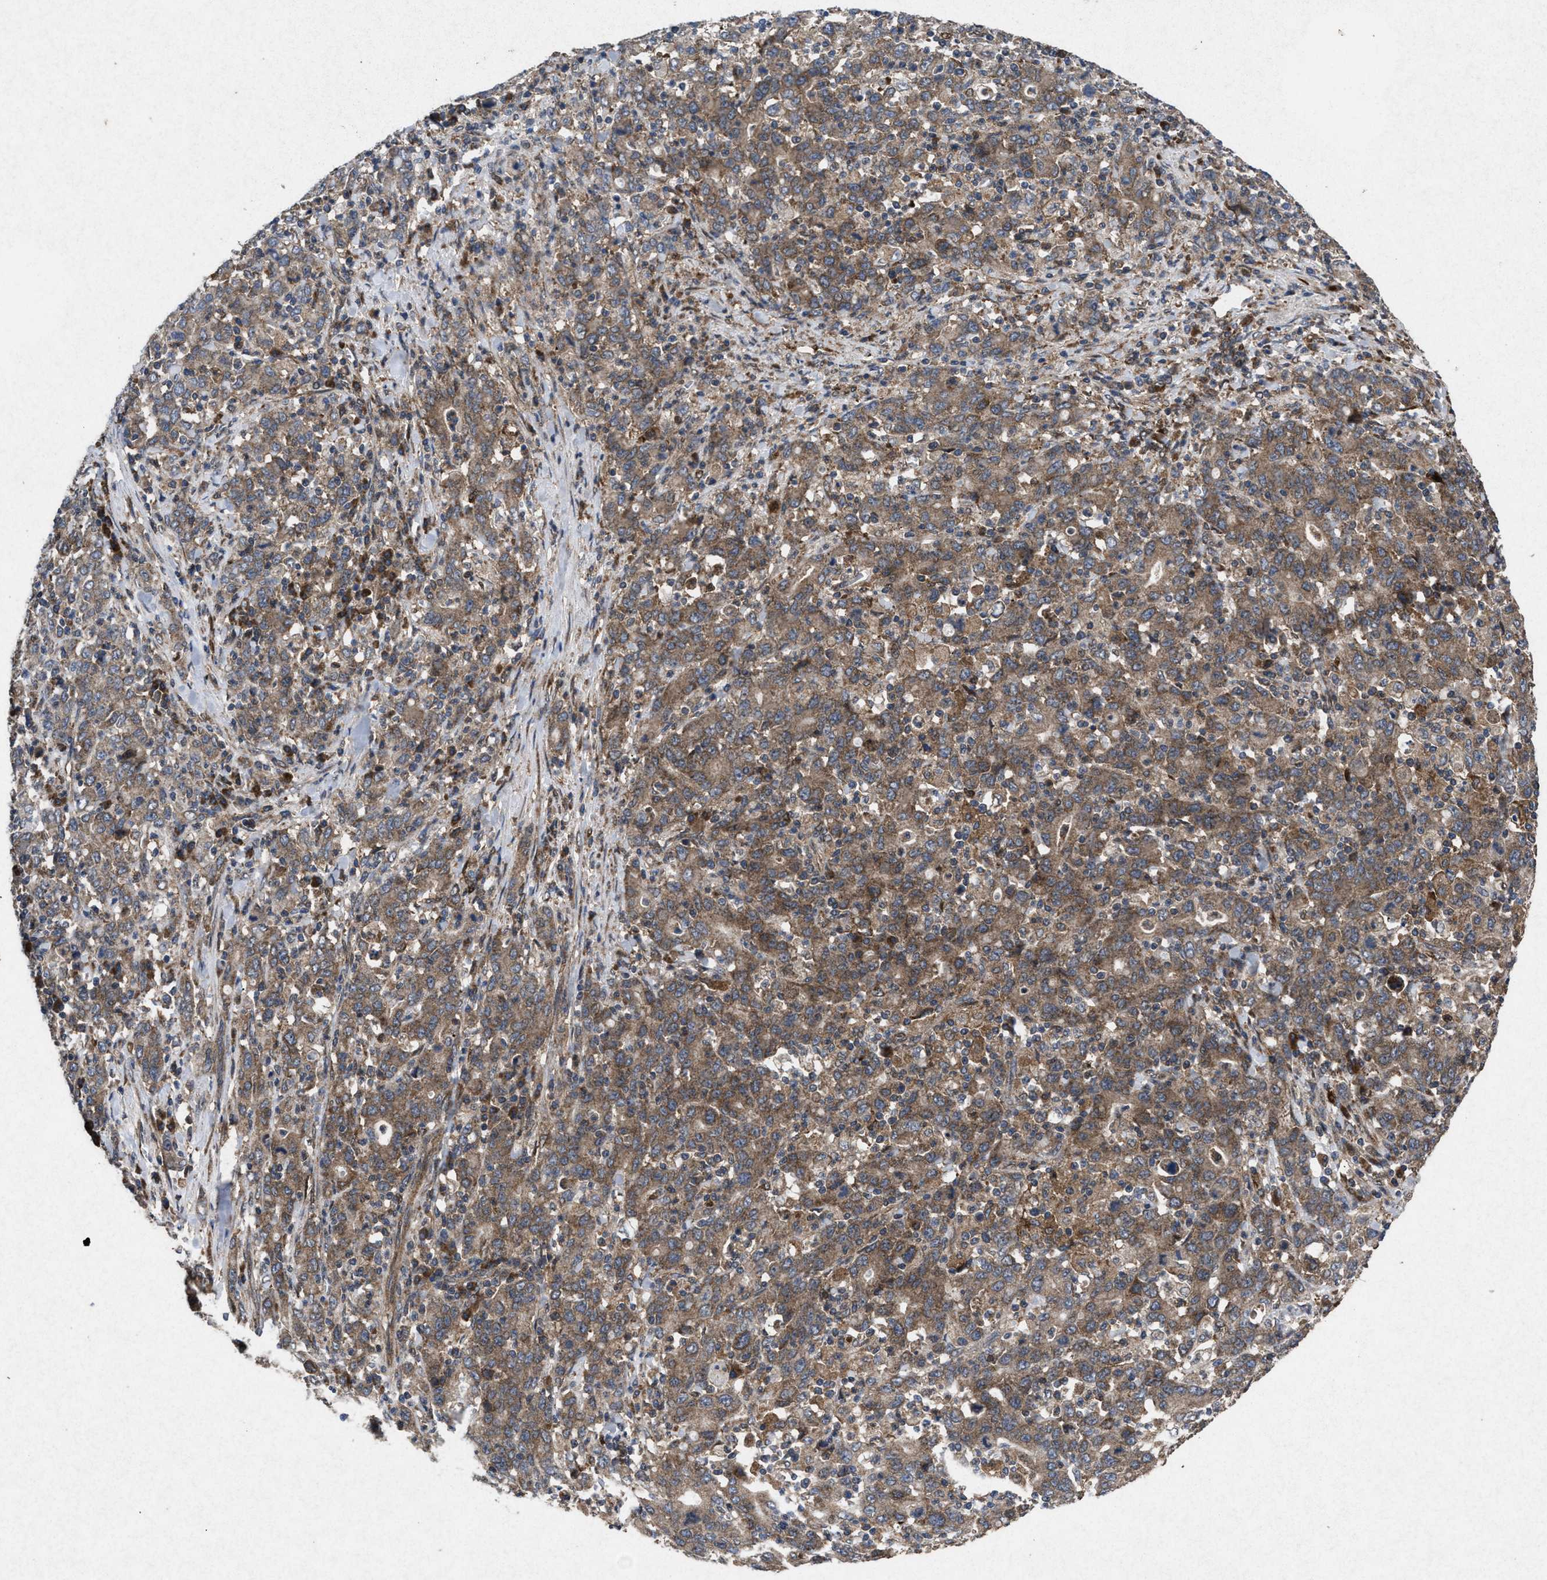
{"staining": {"intensity": "moderate", "quantity": ">75%", "location": "cytoplasmic/membranous"}, "tissue": "stomach cancer", "cell_type": "Tumor cells", "image_type": "cancer", "snomed": [{"axis": "morphology", "description": "Adenocarcinoma, NOS"}, {"axis": "topography", "description": "Stomach, upper"}], "caption": "Immunohistochemical staining of stomach cancer (adenocarcinoma) exhibits moderate cytoplasmic/membranous protein positivity in about >75% of tumor cells.", "gene": "MSI2", "patient": {"sex": "male", "age": 69}}